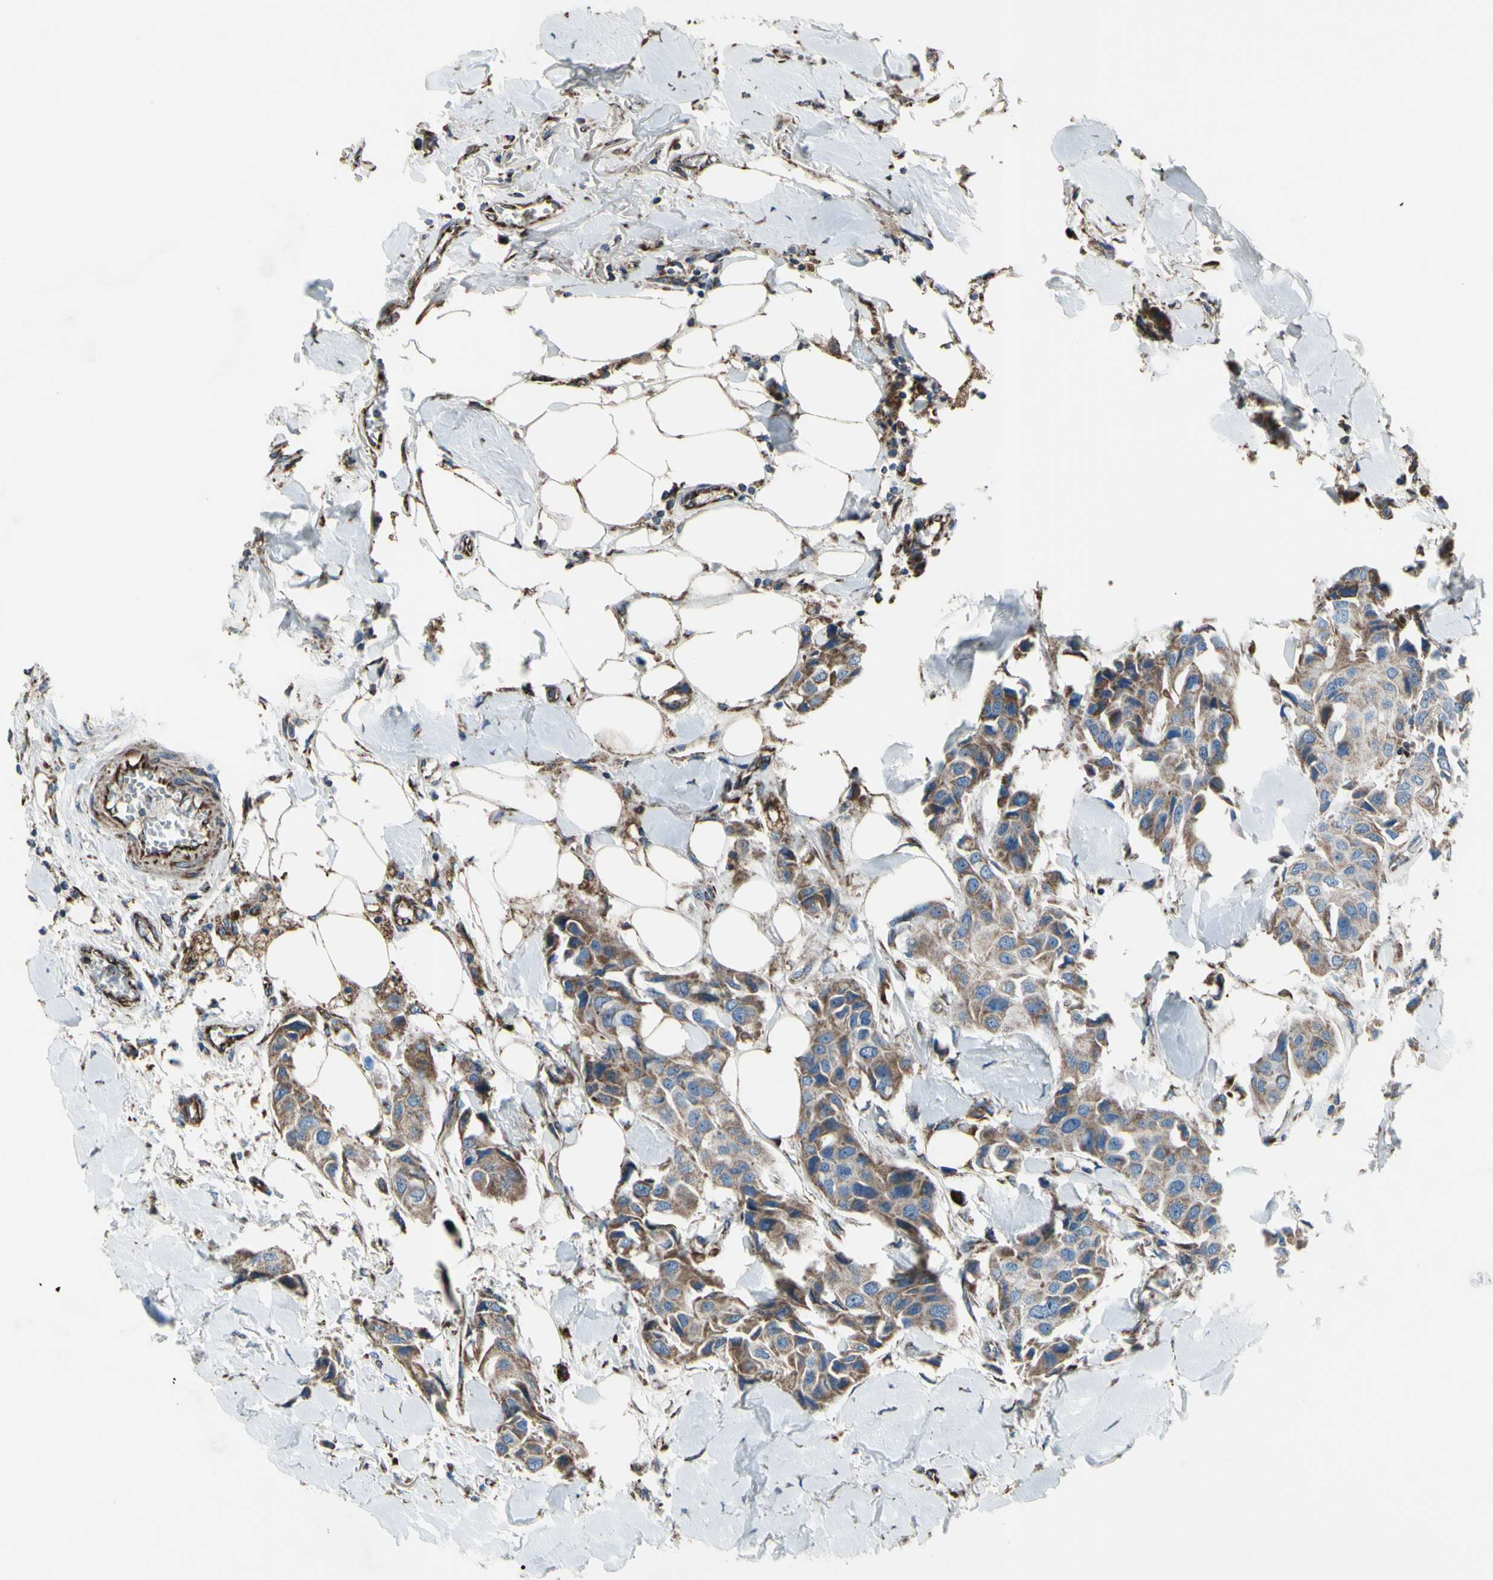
{"staining": {"intensity": "moderate", "quantity": ">75%", "location": "cytoplasmic/membranous"}, "tissue": "breast cancer", "cell_type": "Tumor cells", "image_type": "cancer", "snomed": [{"axis": "morphology", "description": "Duct carcinoma"}, {"axis": "topography", "description": "Breast"}], "caption": "Human breast intraductal carcinoma stained for a protein (brown) displays moderate cytoplasmic/membranous positive positivity in about >75% of tumor cells.", "gene": "EMC7", "patient": {"sex": "female", "age": 80}}